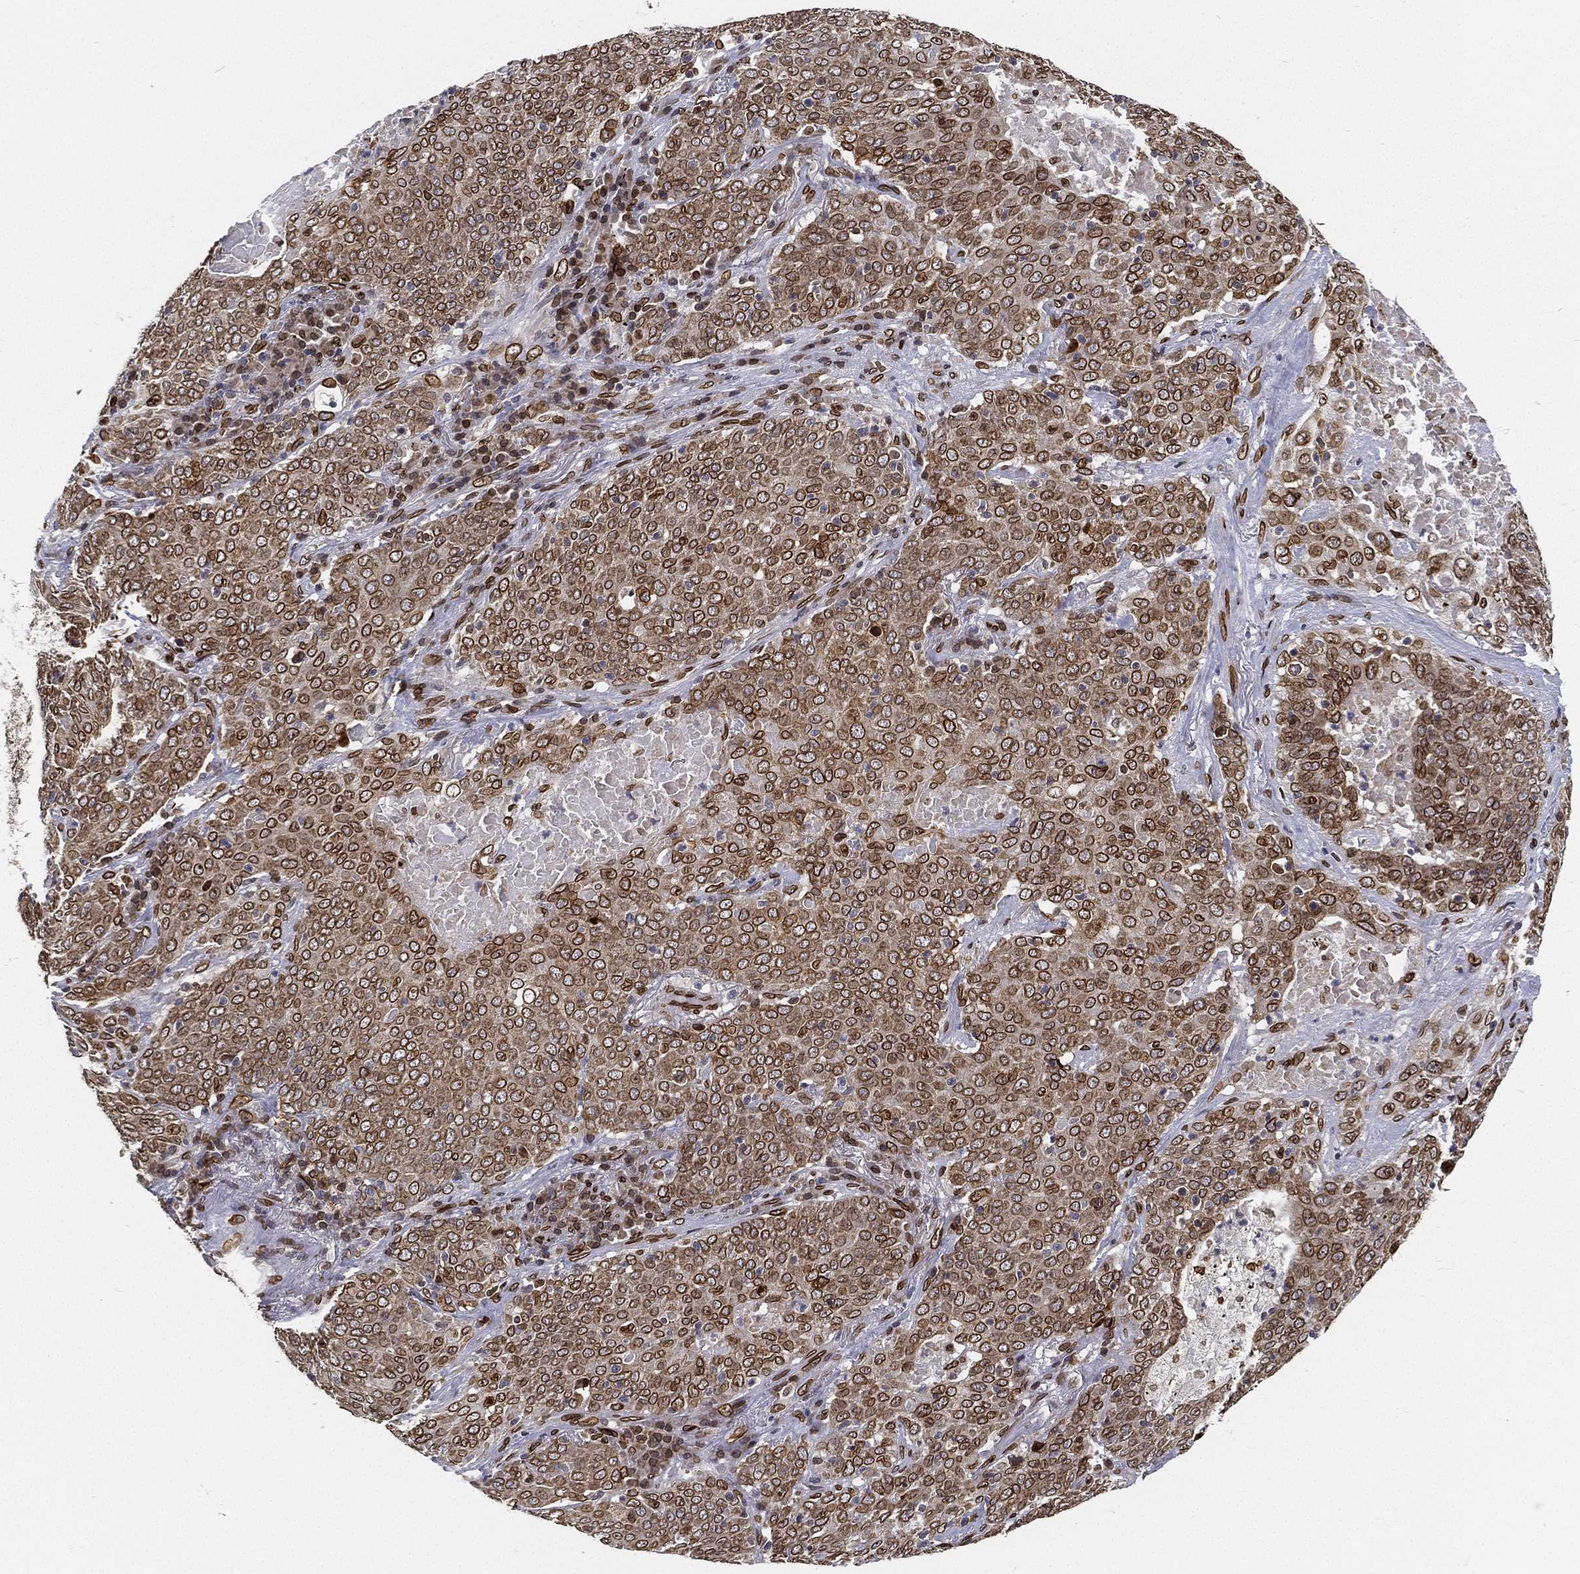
{"staining": {"intensity": "strong", "quantity": ">75%", "location": "cytoplasmic/membranous,nuclear"}, "tissue": "lung cancer", "cell_type": "Tumor cells", "image_type": "cancer", "snomed": [{"axis": "morphology", "description": "Squamous cell carcinoma, NOS"}, {"axis": "topography", "description": "Lung"}], "caption": "Immunohistochemistry of human lung squamous cell carcinoma shows high levels of strong cytoplasmic/membranous and nuclear positivity in about >75% of tumor cells. Nuclei are stained in blue.", "gene": "PALB2", "patient": {"sex": "male", "age": 82}}